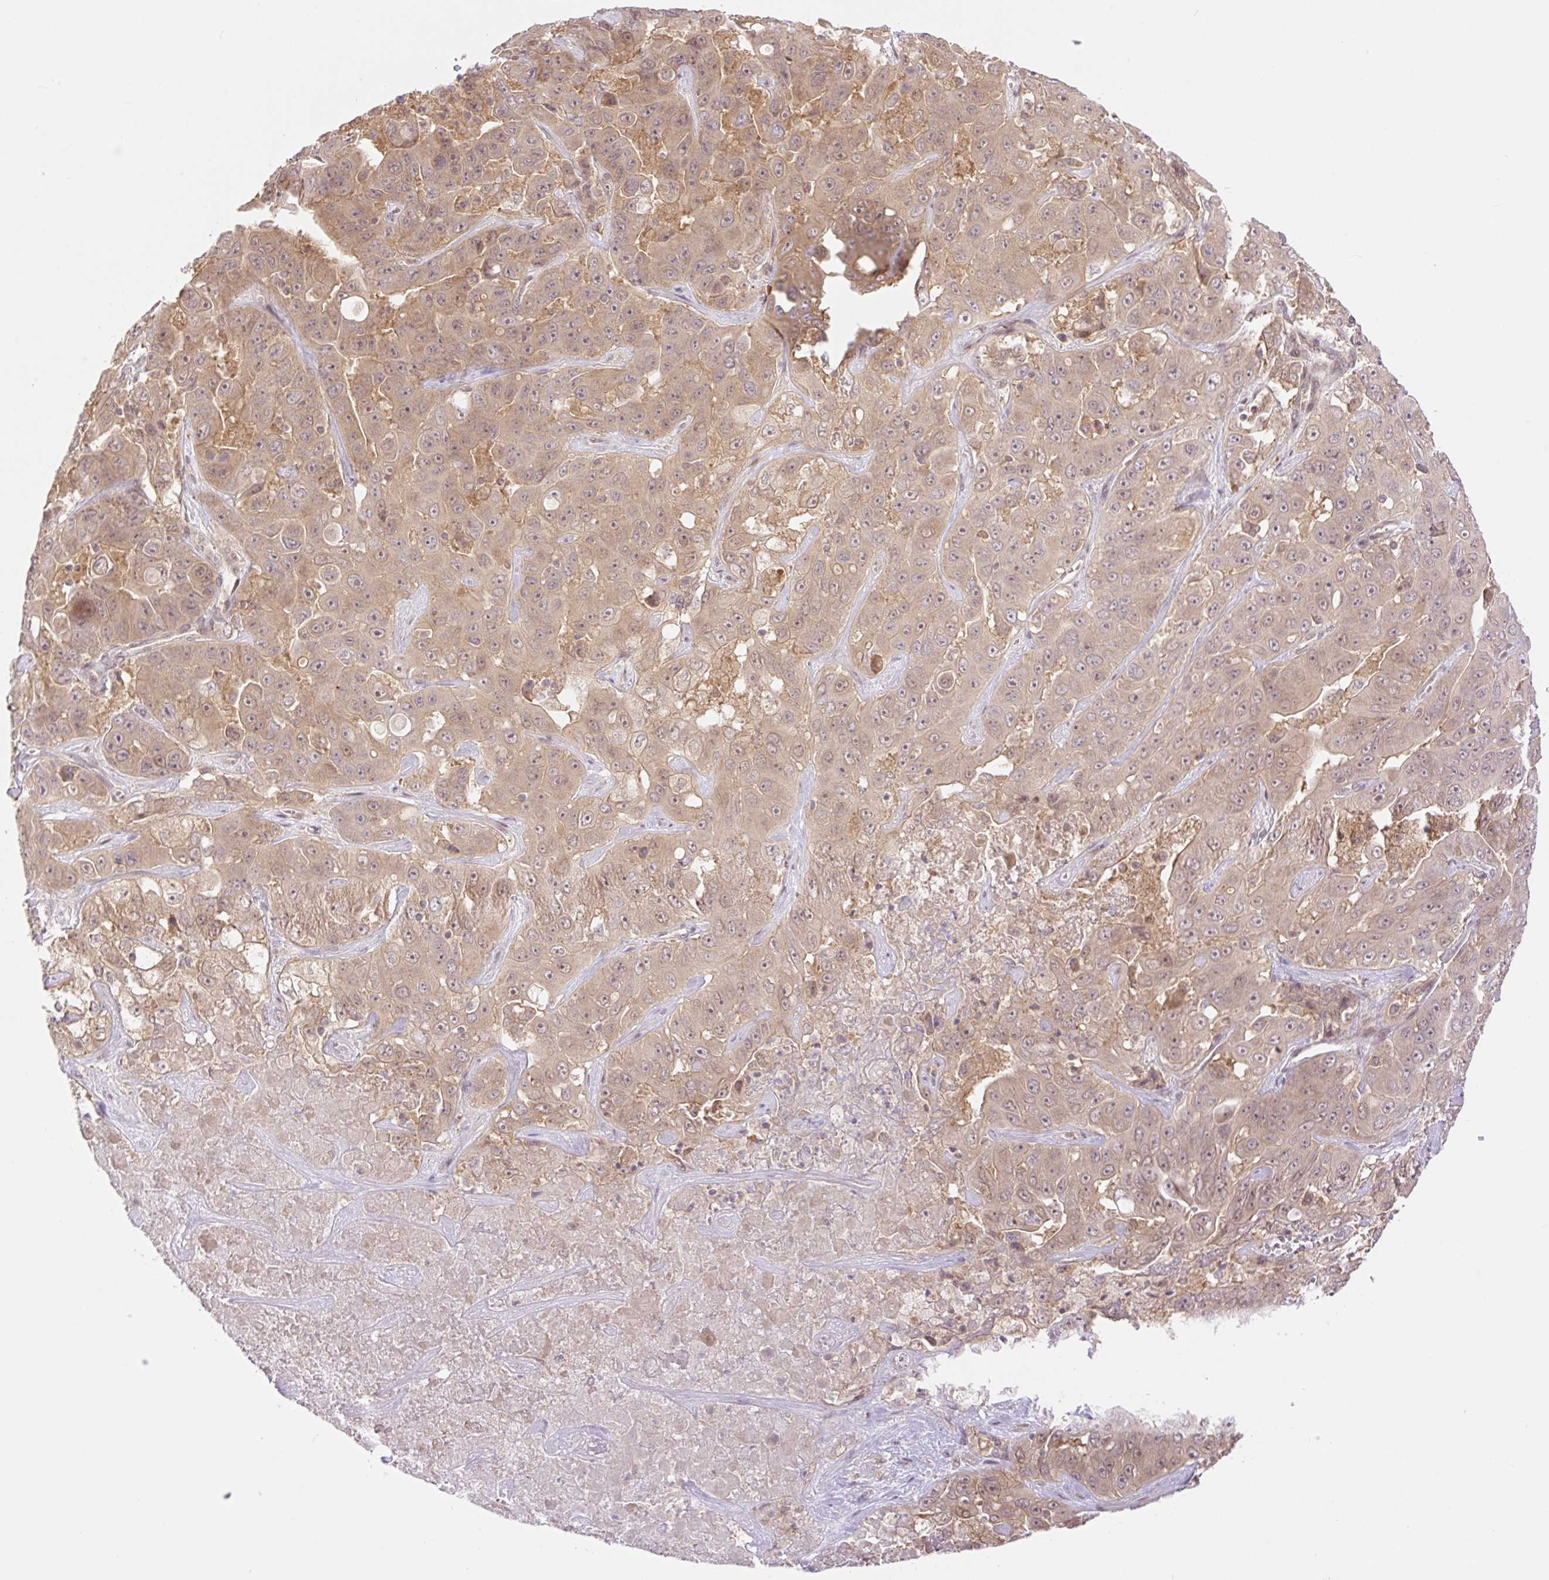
{"staining": {"intensity": "weak", "quantity": ">75%", "location": "cytoplasmic/membranous,nuclear"}, "tissue": "liver cancer", "cell_type": "Tumor cells", "image_type": "cancer", "snomed": [{"axis": "morphology", "description": "Cholangiocarcinoma"}, {"axis": "topography", "description": "Liver"}], "caption": "Immunohistochemical staining of human liver cholangiocarcinoma displays weak cytoplasmic/membranous and nuclear protein staining in about >75% of tumor cells. The staining is performed using DAB (3,3'-diaminobenzidine) brown chromogen to label protein expression. The nuclei are counter-stained blue using hematoxylin.", "gene": "VPS25", "patient": {"sex": "female", "age": 52}}